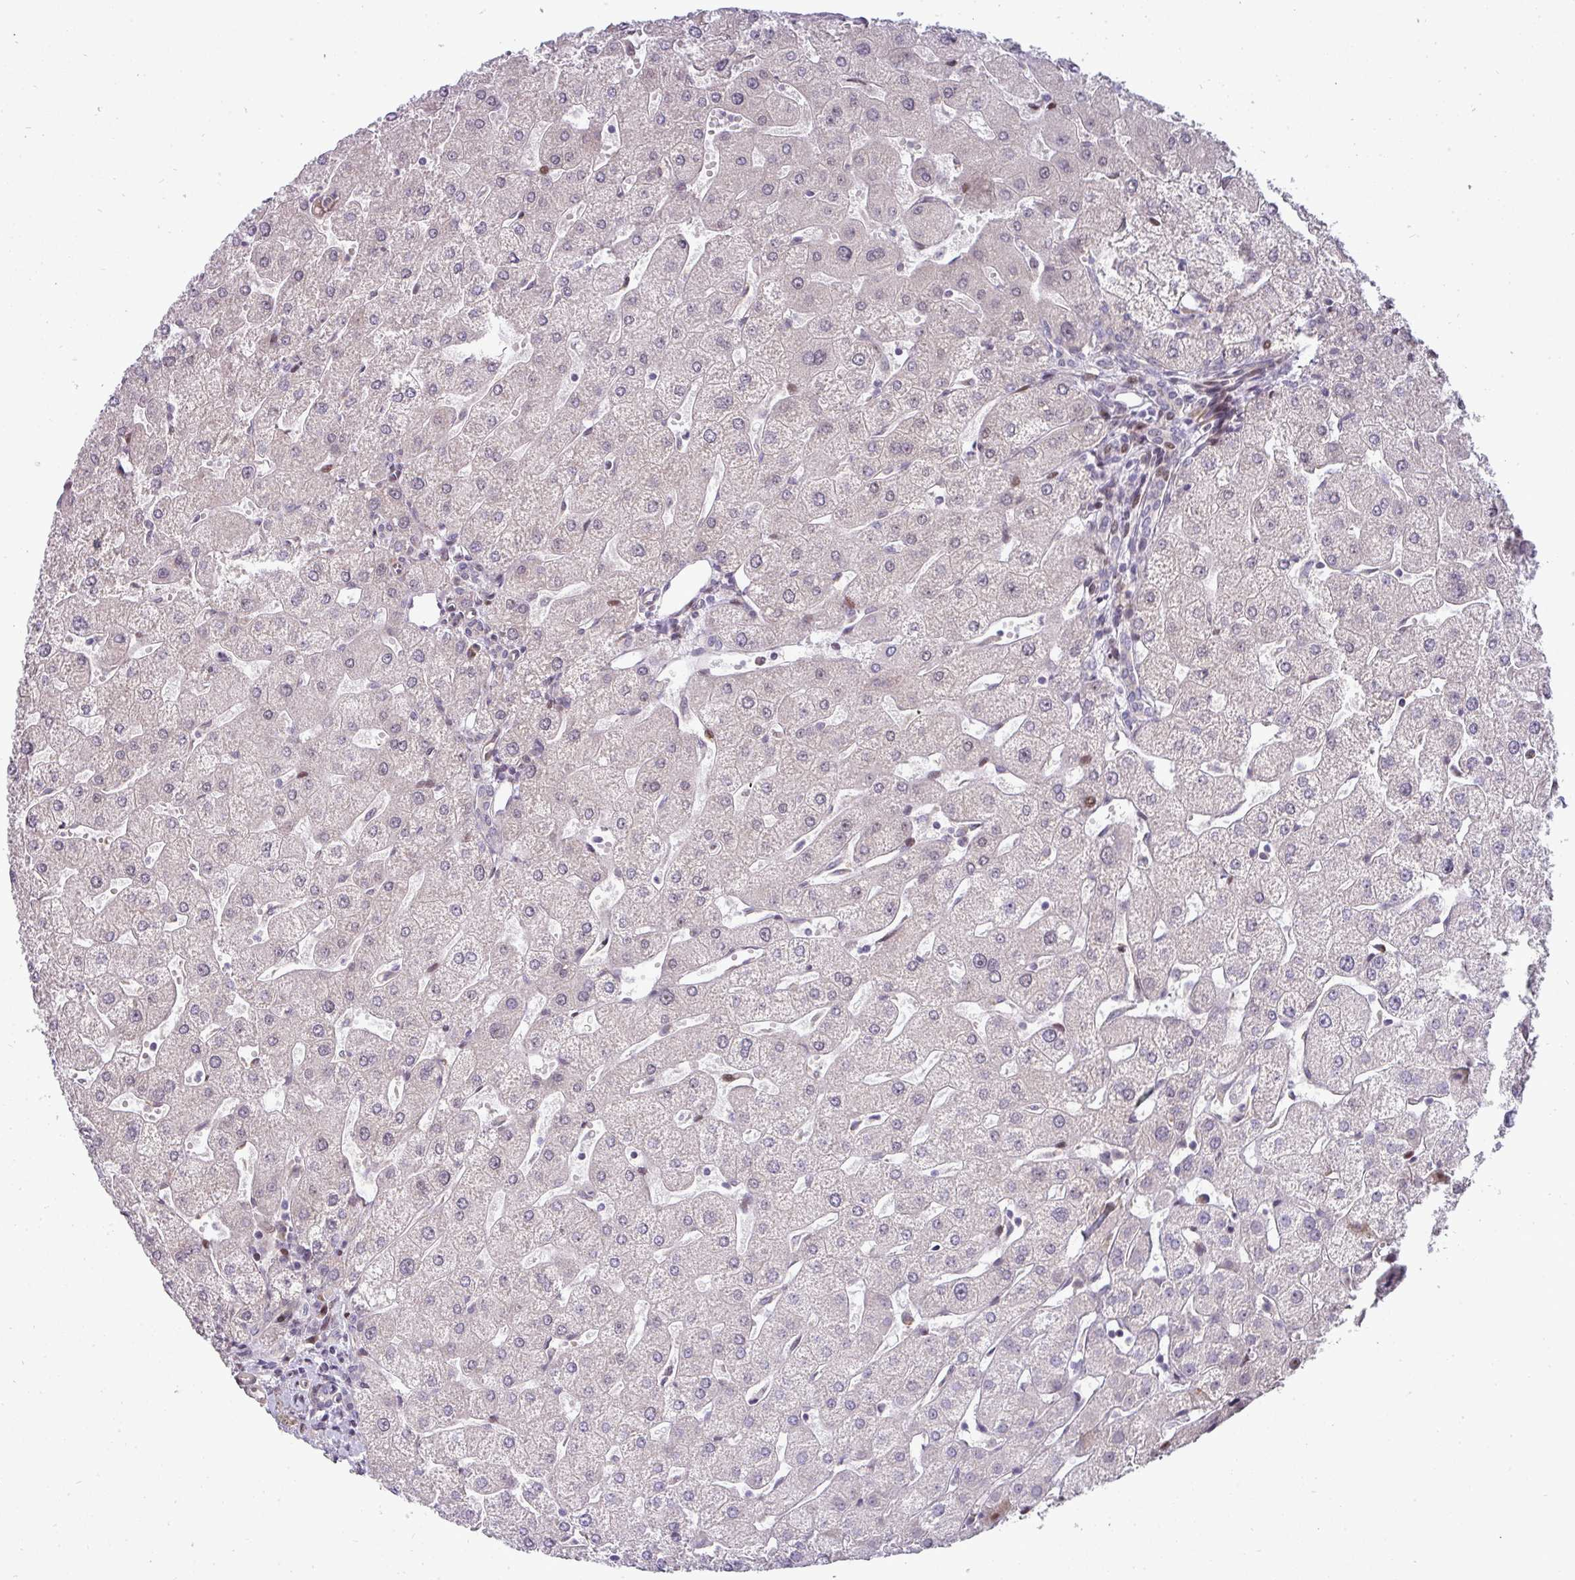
{"staining": {"intensity": "negative", "quantity": "none", "location": "none"}, "tissue": "liver", "cell_type": "Cholangiocytes", "image_type": "normal", "snomed": [{"axis": "morphology", "description": "Normal tissue, NOS"}, {"axis": "topography", "description": "Liver"}], "caption": "IHC of unremarkable liver exhibits no positivity in cholangiocytes. (DAB IHC with hematoxylin counter stain).", "gene": "MAZ", "patient": {"sex": "male", "age": 67}}